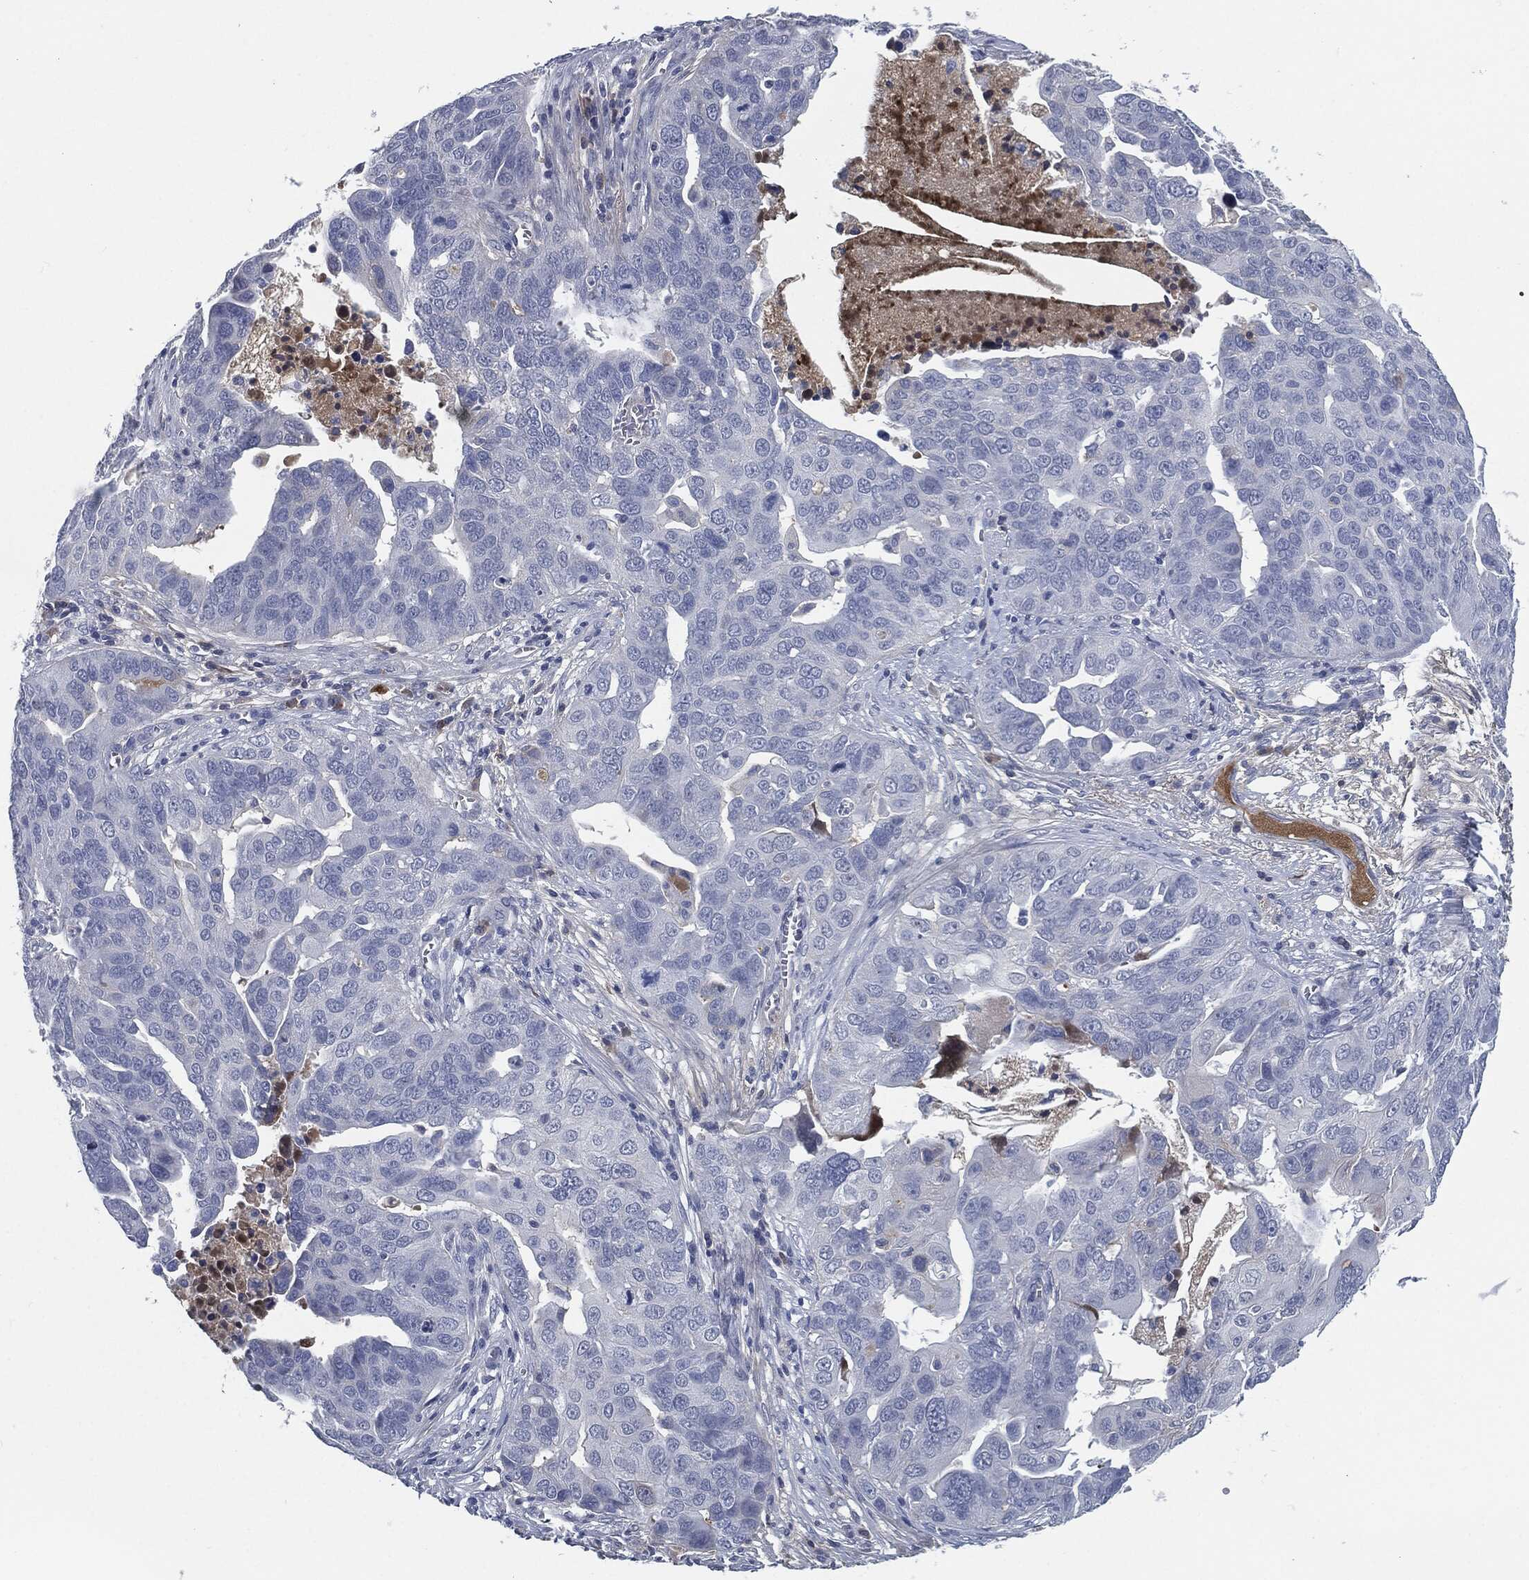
{"staining": {"intensity": "negative", "quantity": "none", "location": "none"}, "tissue": "ovarian cancer", "cell_type": "Tumor cells", "image_type": "cancer", "snomed": [{"axis": "morphology", "description": "Carcinoma, endometroid"}, {"axis": "topography", "description": "Soft tissue"}, {"axis": "topography", "description": "Ovary"}], "caption": "This image is of ovarian cancer (endometroid carcinoma) stained with immunohistochemistry (IHC) to label a protein in brown with the nuclei are counter-stained blue. There is no expression in tumor cells.", "gene": "MST1", "patient": {"sex": "female", "age": 52}}